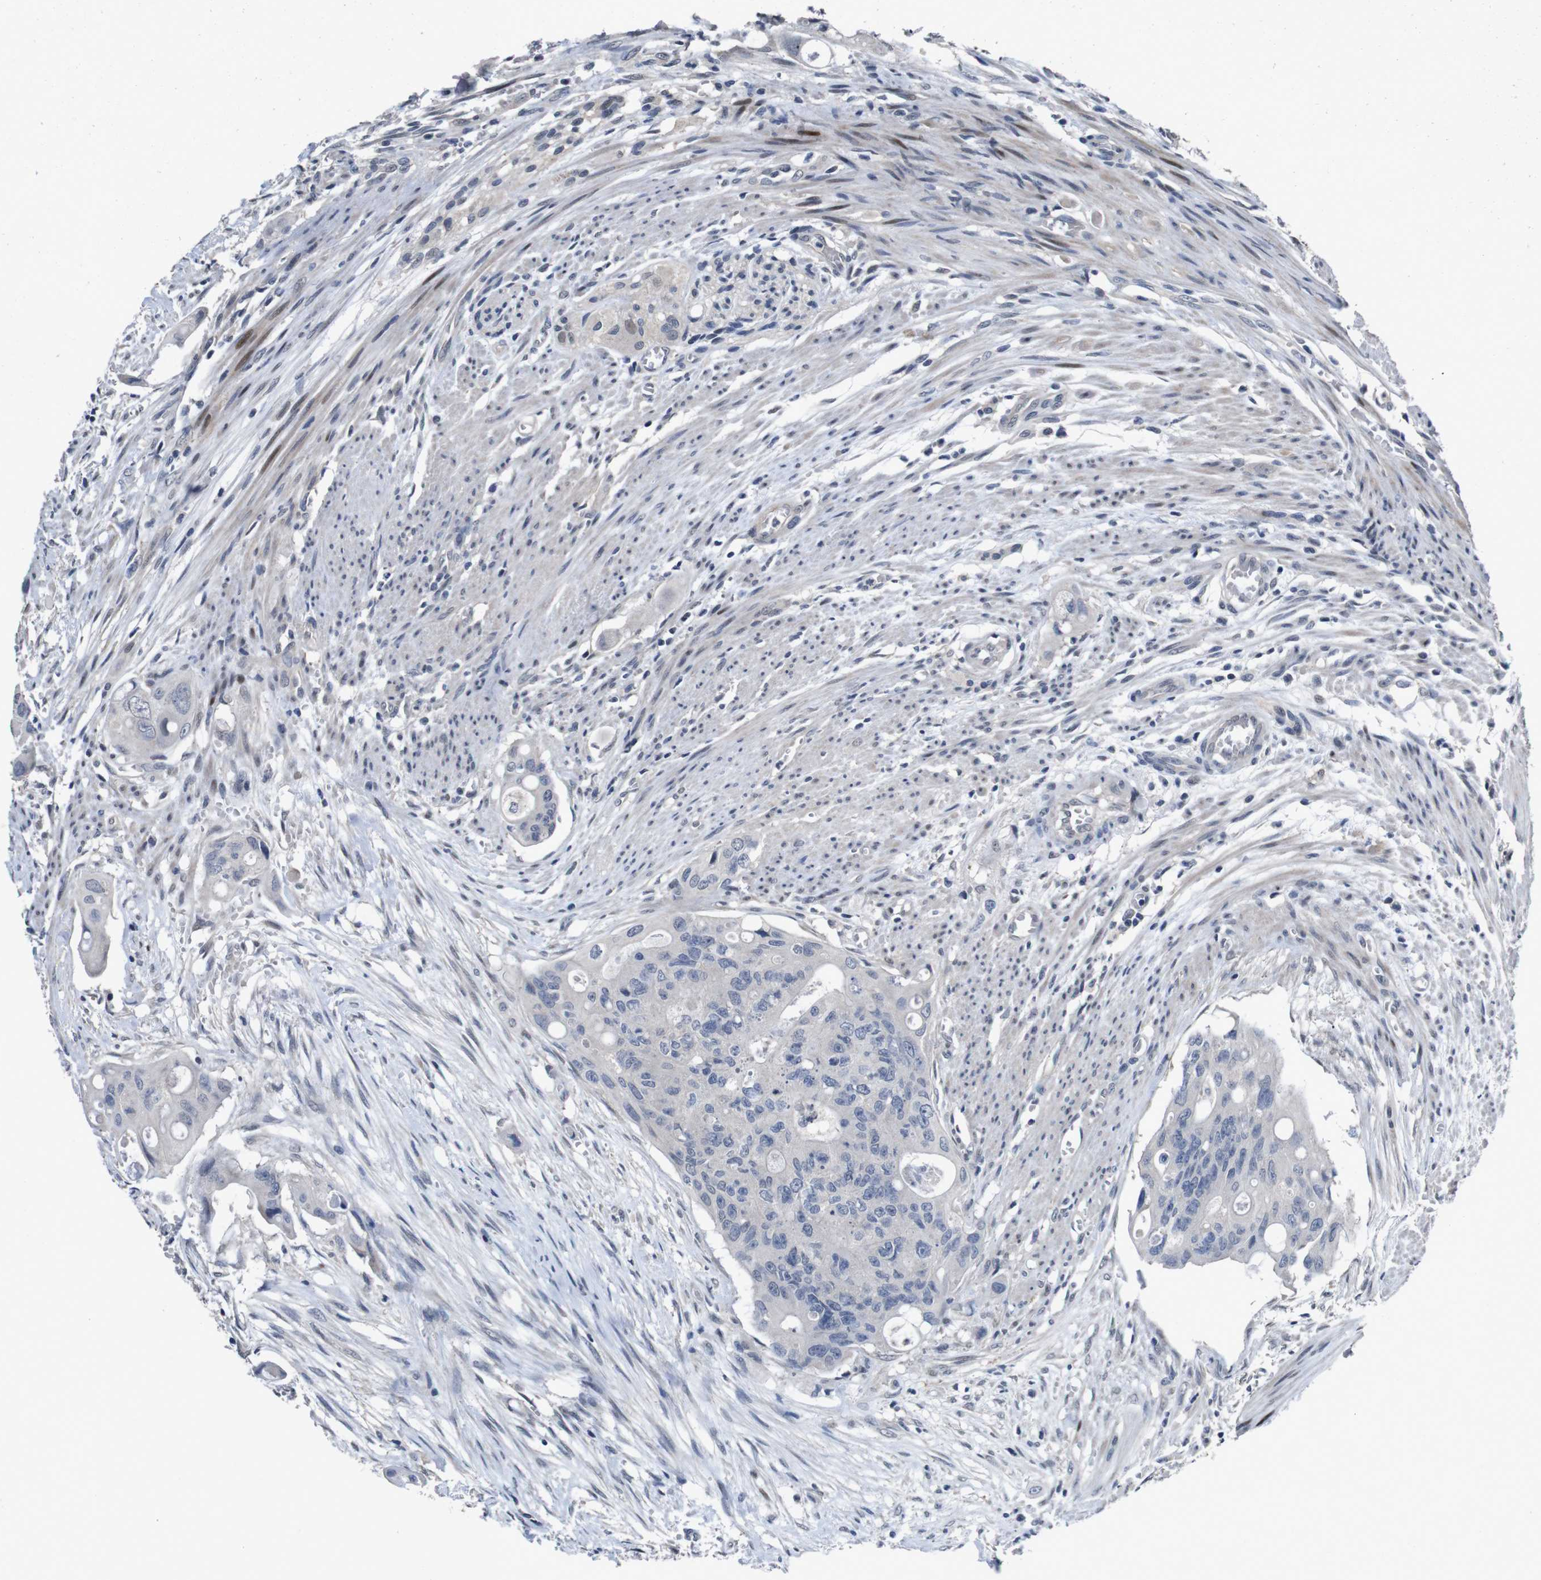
{"staining": {"intensity": "negative", "quantity": "none", "location": "none"}, "tissue": "colorectal cancer", "cell_type": "Tumor cells", "image_type": "cancer", "snomed": [{"axis": "morphology", "description": "Adenocarcinoma, NOS"}, {"axis": "topography", "description": "Colon"}], "caption": "Adenocarcinoma (colorectal) stained for a protein using IHC shows no staining tumor cells.", "gene": "AKT3", "patient": {"sex": "female", "age": 57}}